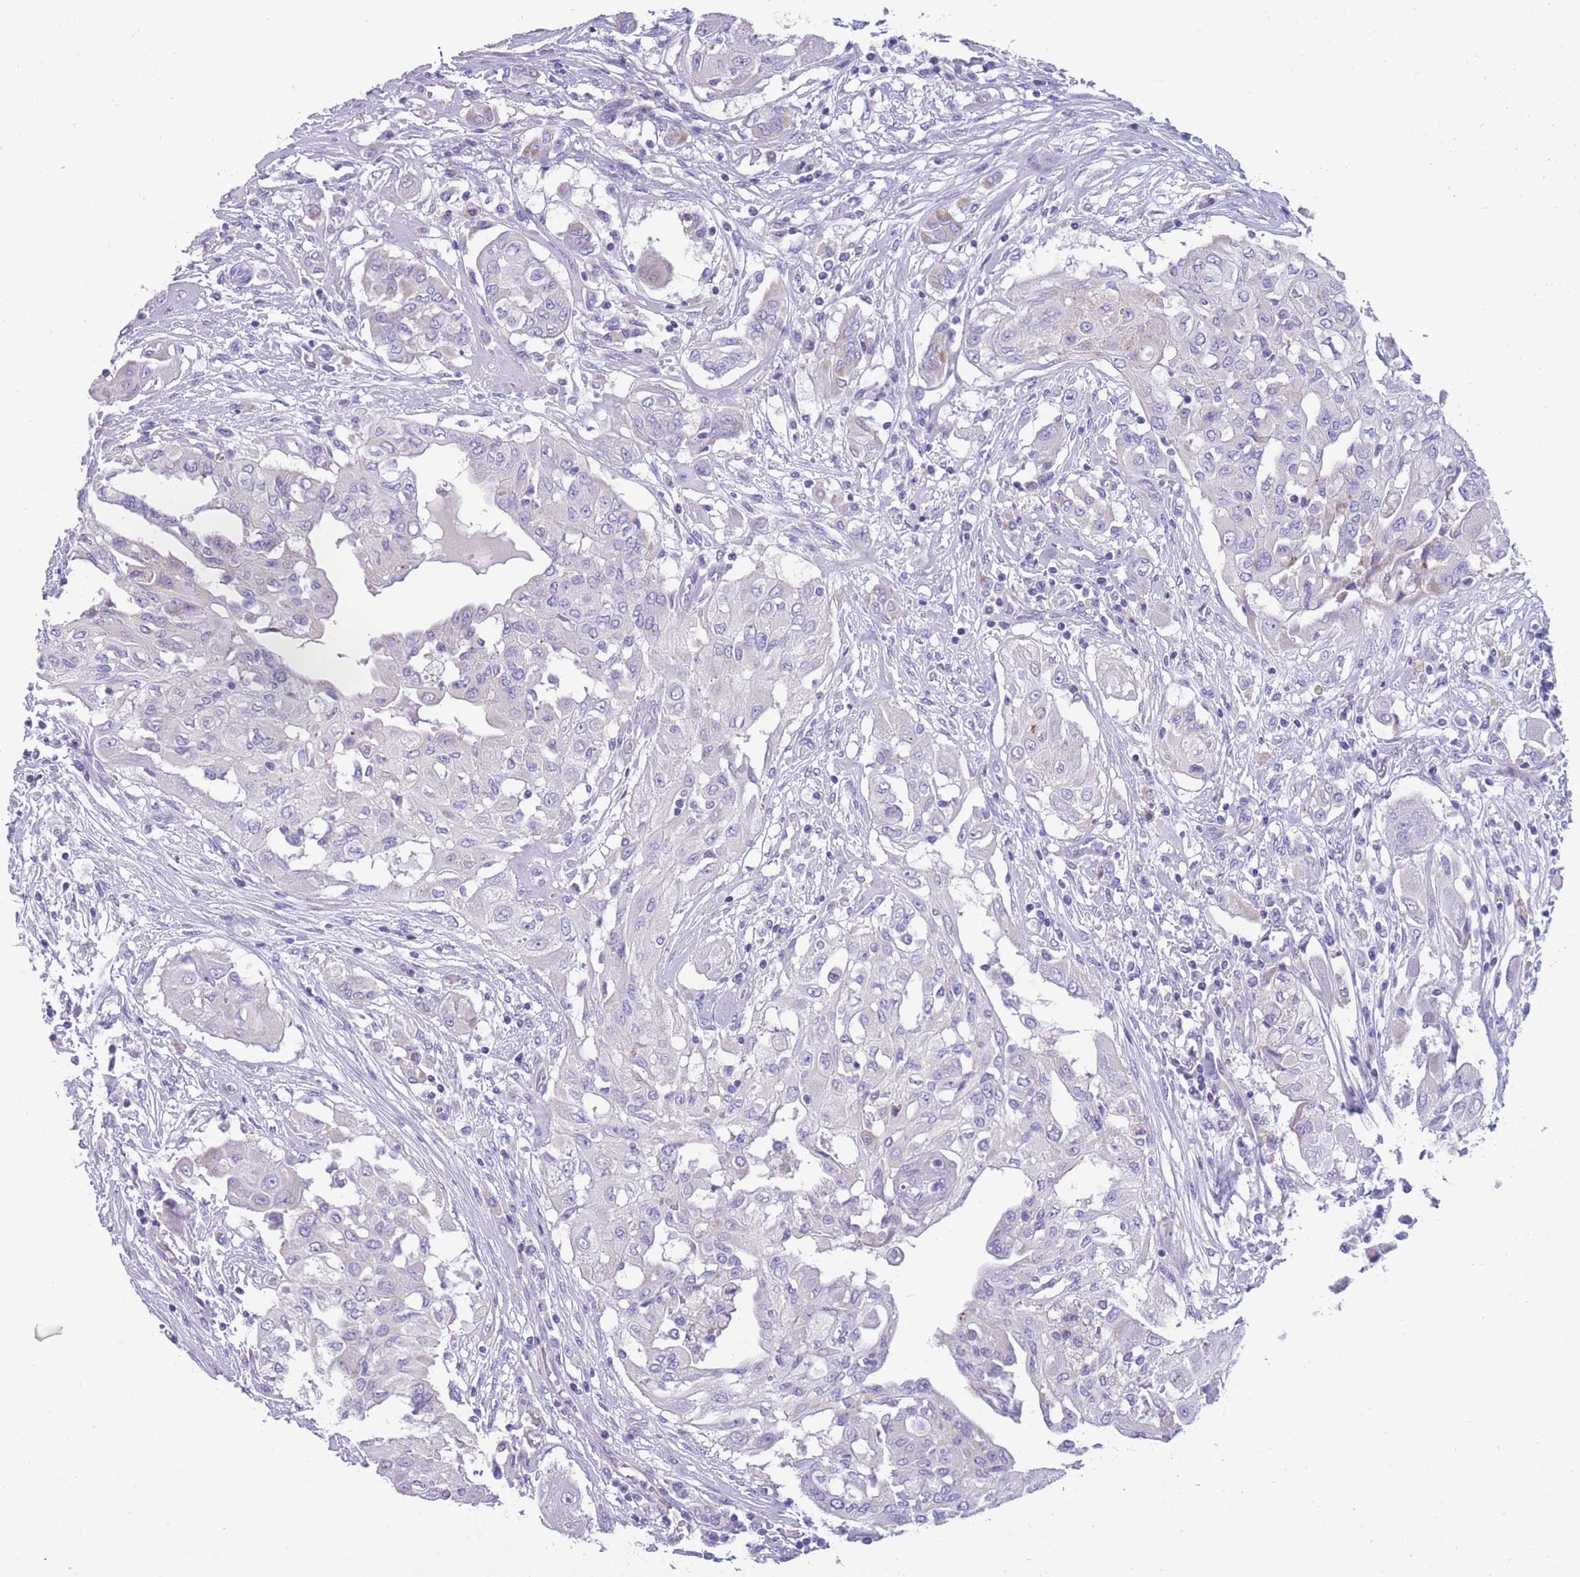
{"staining": {"intensity": "negative", "quantity": "none", "location": "none"}, "tissue": "thyroid cancer", "cell_type": "Tumor cells", "image_type": "cancer", "snomed": [{"axis": "morphology", "description": "Papillary adenocarcinoma, NOS"}, {"axis": "topography", "description": "Thyroid gland"}], "caption": "Immunohistochemical staining of thyroid cancer demonstrates no significant positivity in tumor cells.", "gene": "INTS2", "patient": {"sex": "female", "age": 59}}